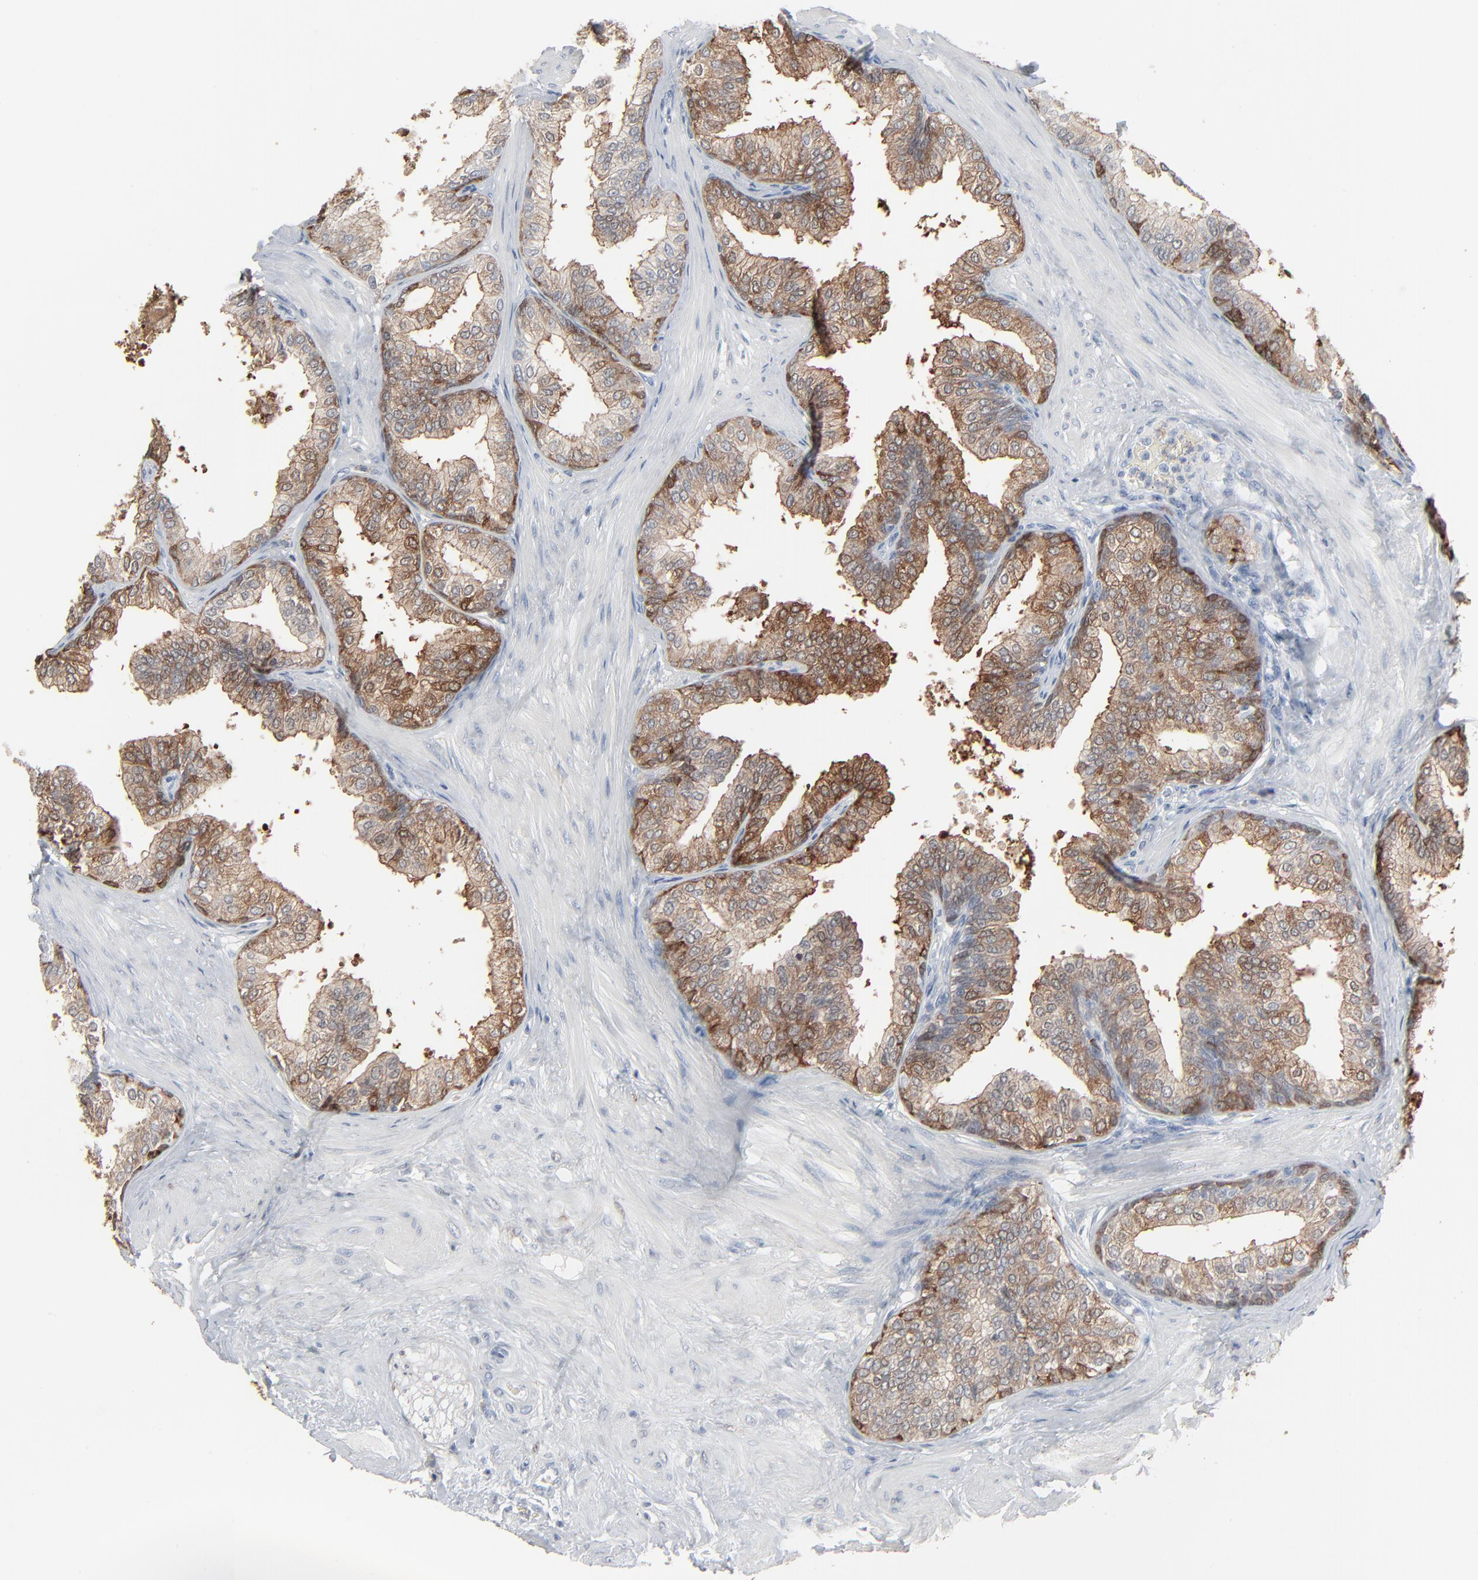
{"staining": {"intensity": "moderate", "quantity": ">75%", "location": "cytoplasmic/membranous"}, "tissue": "prostate", "cell_type": "Glandular cells", "image_type": "normal", "snomed": [{"axis": "morphology", "description": "Normal tissue, NOS"}, {"axis": "topography", "description": "Prostate"}], "caption": "An image showing moderate cytoplasmic/membranous positivity in approximately >75% of glandular cells in benign prostate, as visualized by brown immunohistochemical staining.", "gene": "PHGDH", "patient": {"sex": "male", "age": 60}}